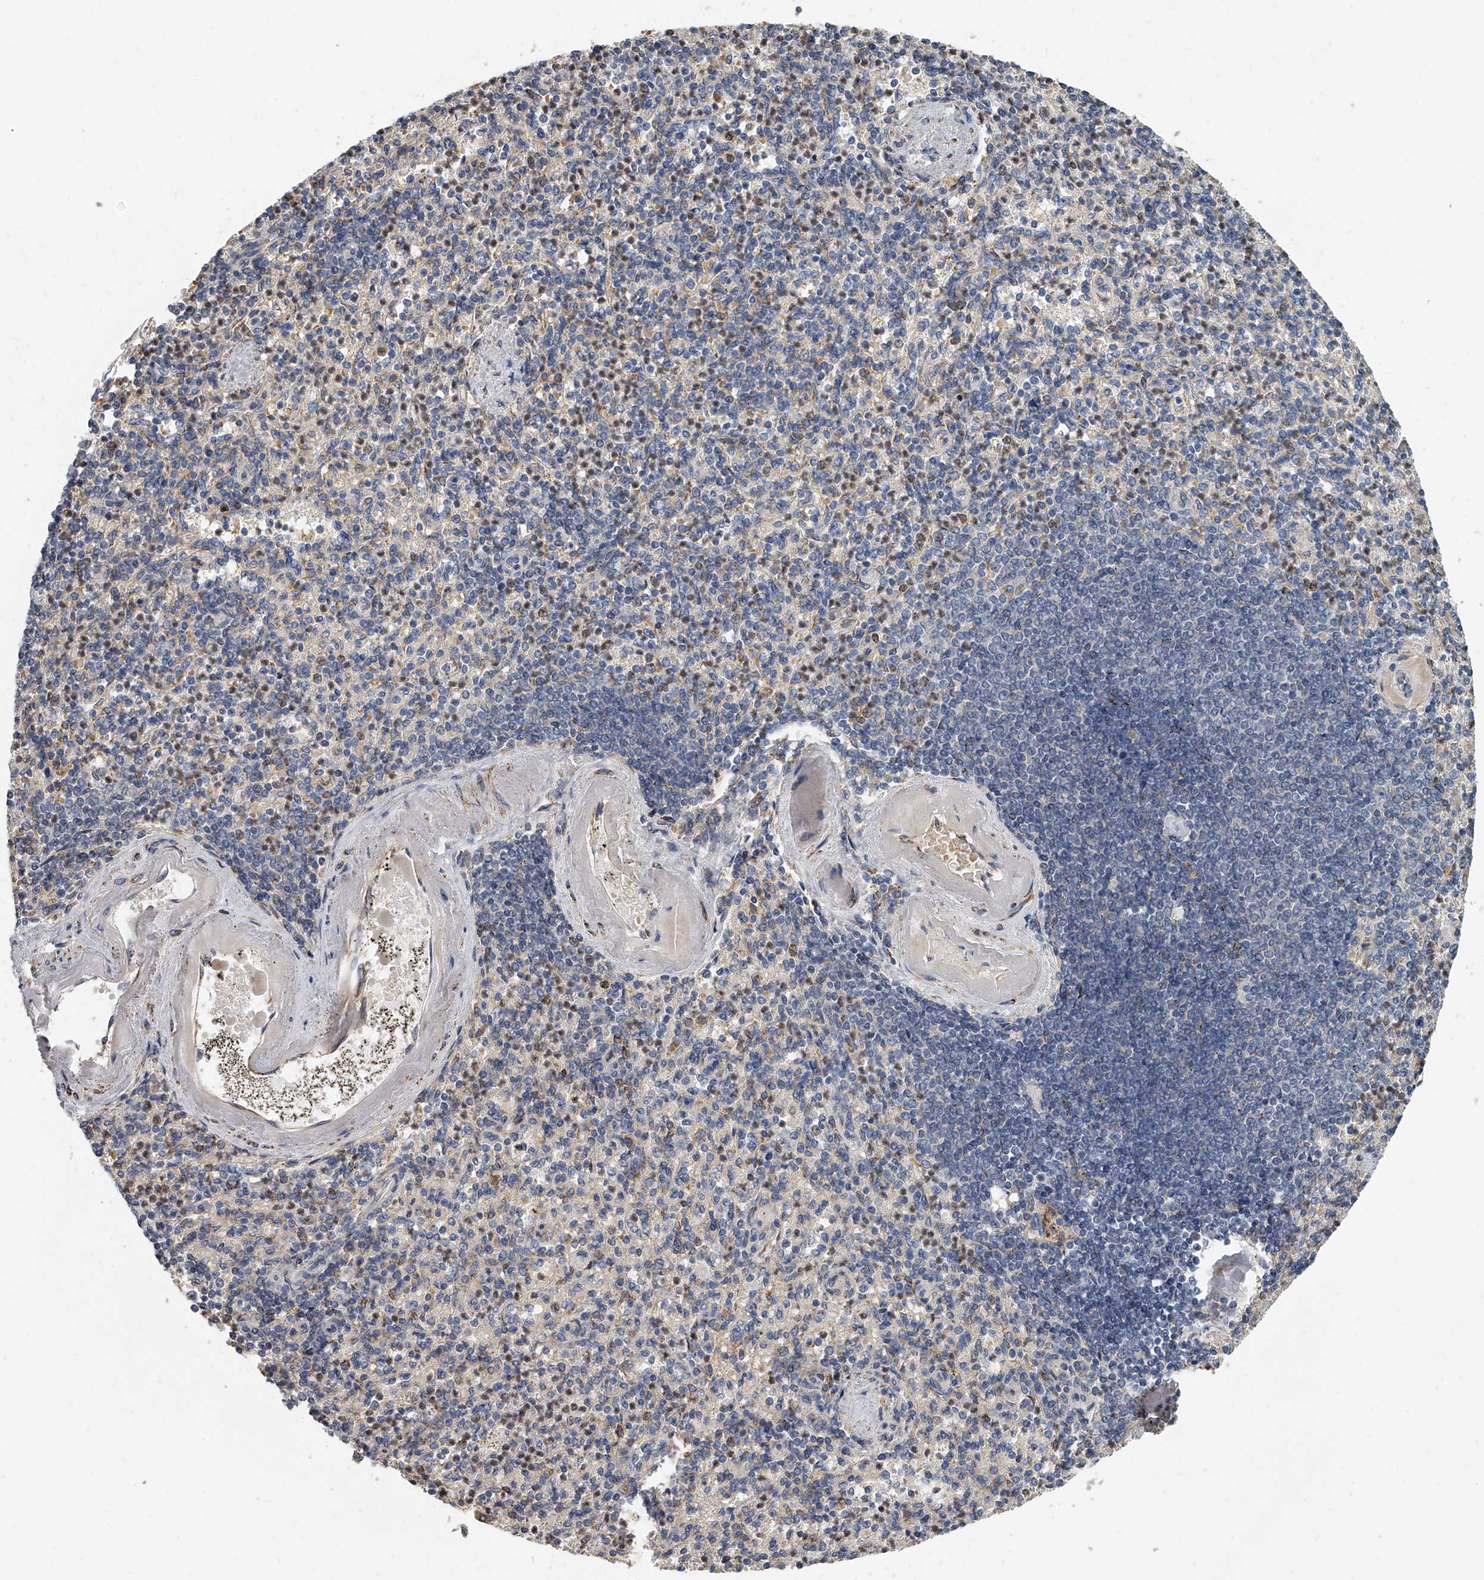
{"staining": {"intensity": "weak", "quantity": "<25%", "location": "cytoplasmic/membranous"}, "tissue": "spleen", "cell_type": "Cells in red pulp", "image_type": "normal", "snomed": [{"axis": "morphology", "description": "Normal tissue, NOS"}, {"axis": "topography", "description": "Spleen"}], "caption": "DAB immunohistochemical staining of unremarkable human spleen reveals no significant expression in cells in red pulp. (DAB IHC with hematoxylin counter stain).", "gene": "KLHL7", "patient": {"sex": "female", "age": 74}}